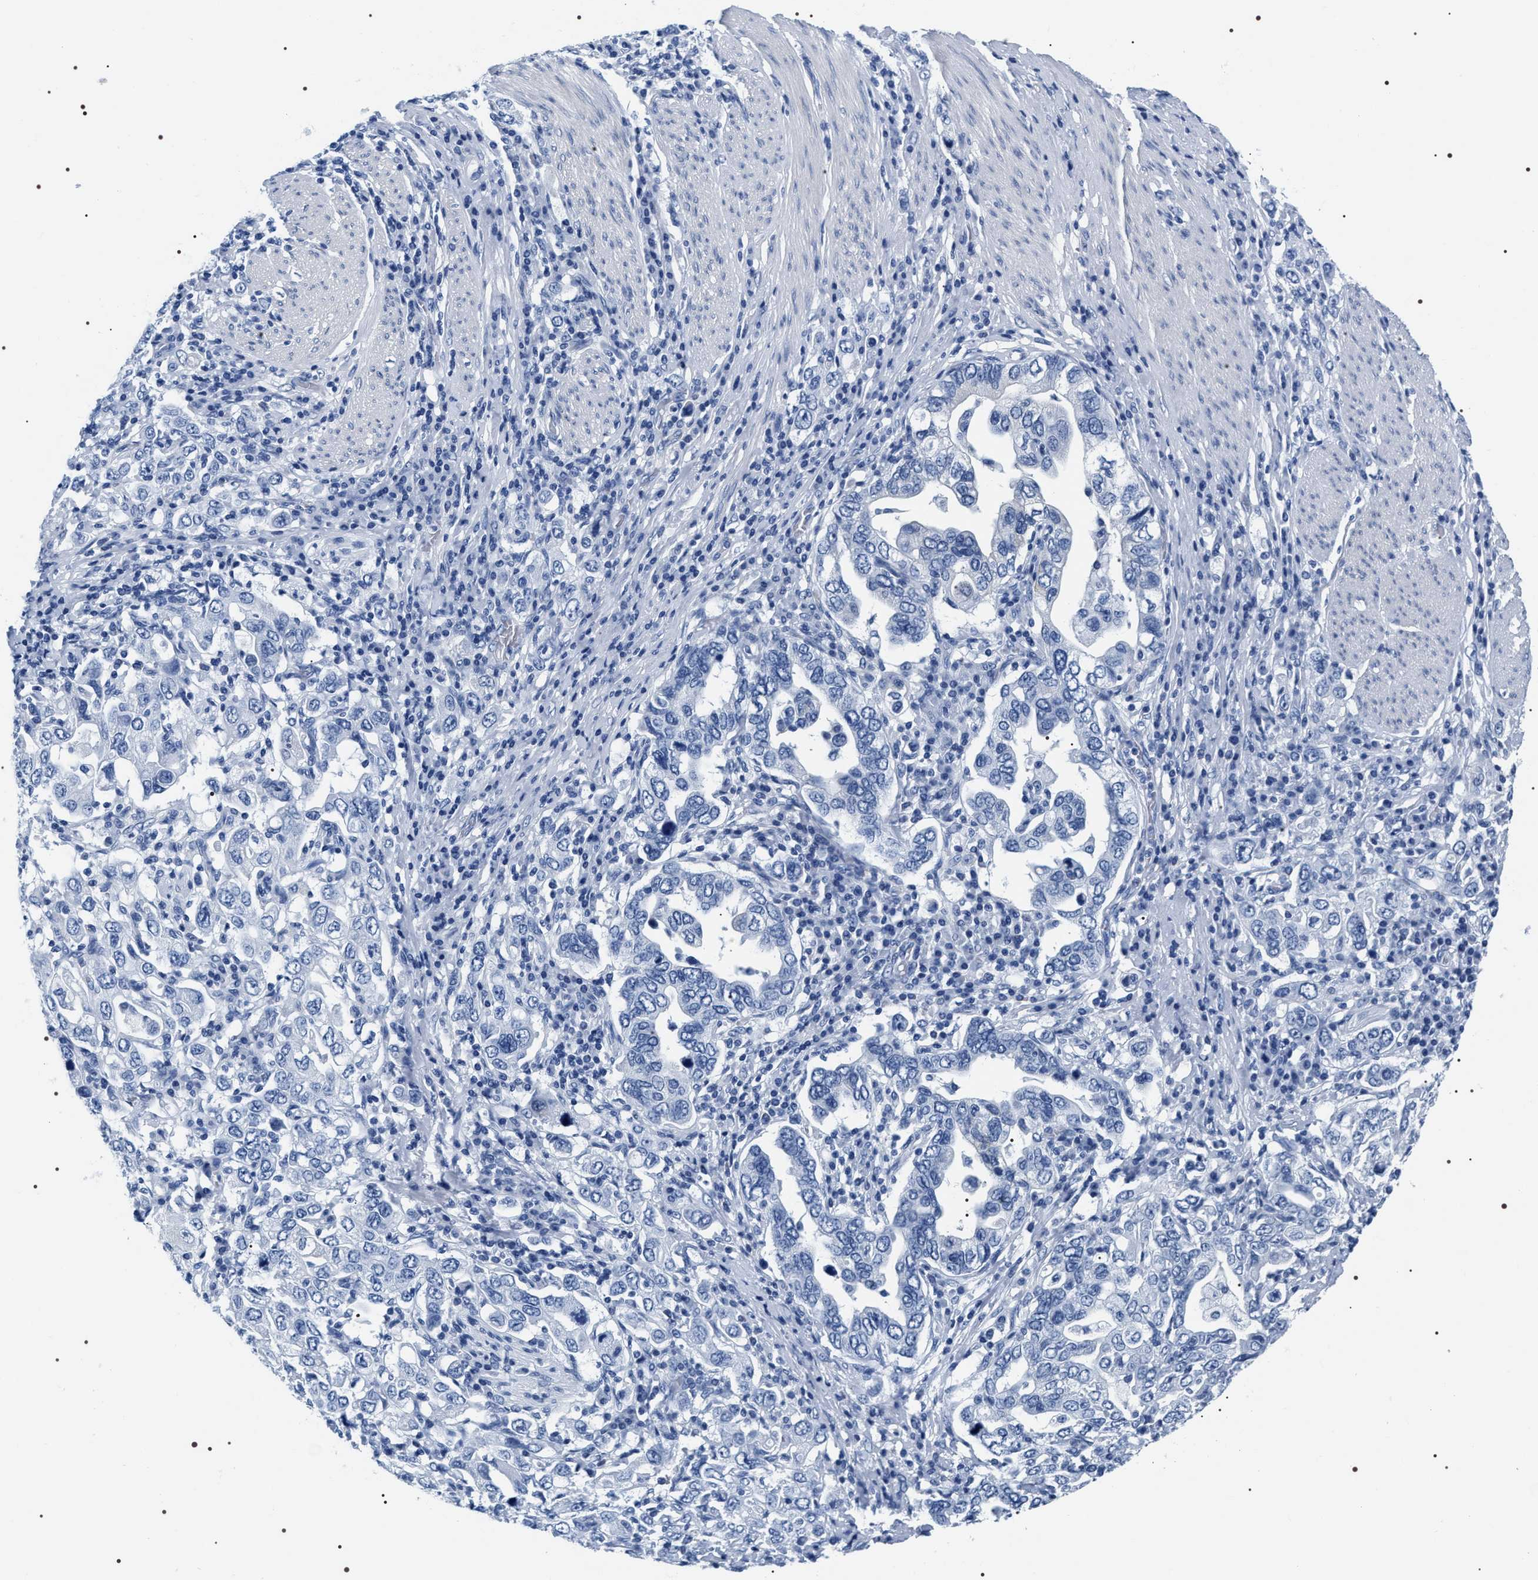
{"staining": {"intensity": "negative", "quantity": "none", "location": "none"}, "tissue": "stomach cancer", "cell_type": "Tumor cells", "image_type": "cancer", "snomed": [{"axis": "morphology", "description": "Adenocarcinoma, NOS"}, {"axis": "topography", "description": "Stomach, upper"}], "caption": "Immunohistochemistry (IHC) of adenocarcinoma (stomach) displays no positivity in tumor cells.", "gene": "ADH4", "patient": {"sex": "male", "age": 62}}